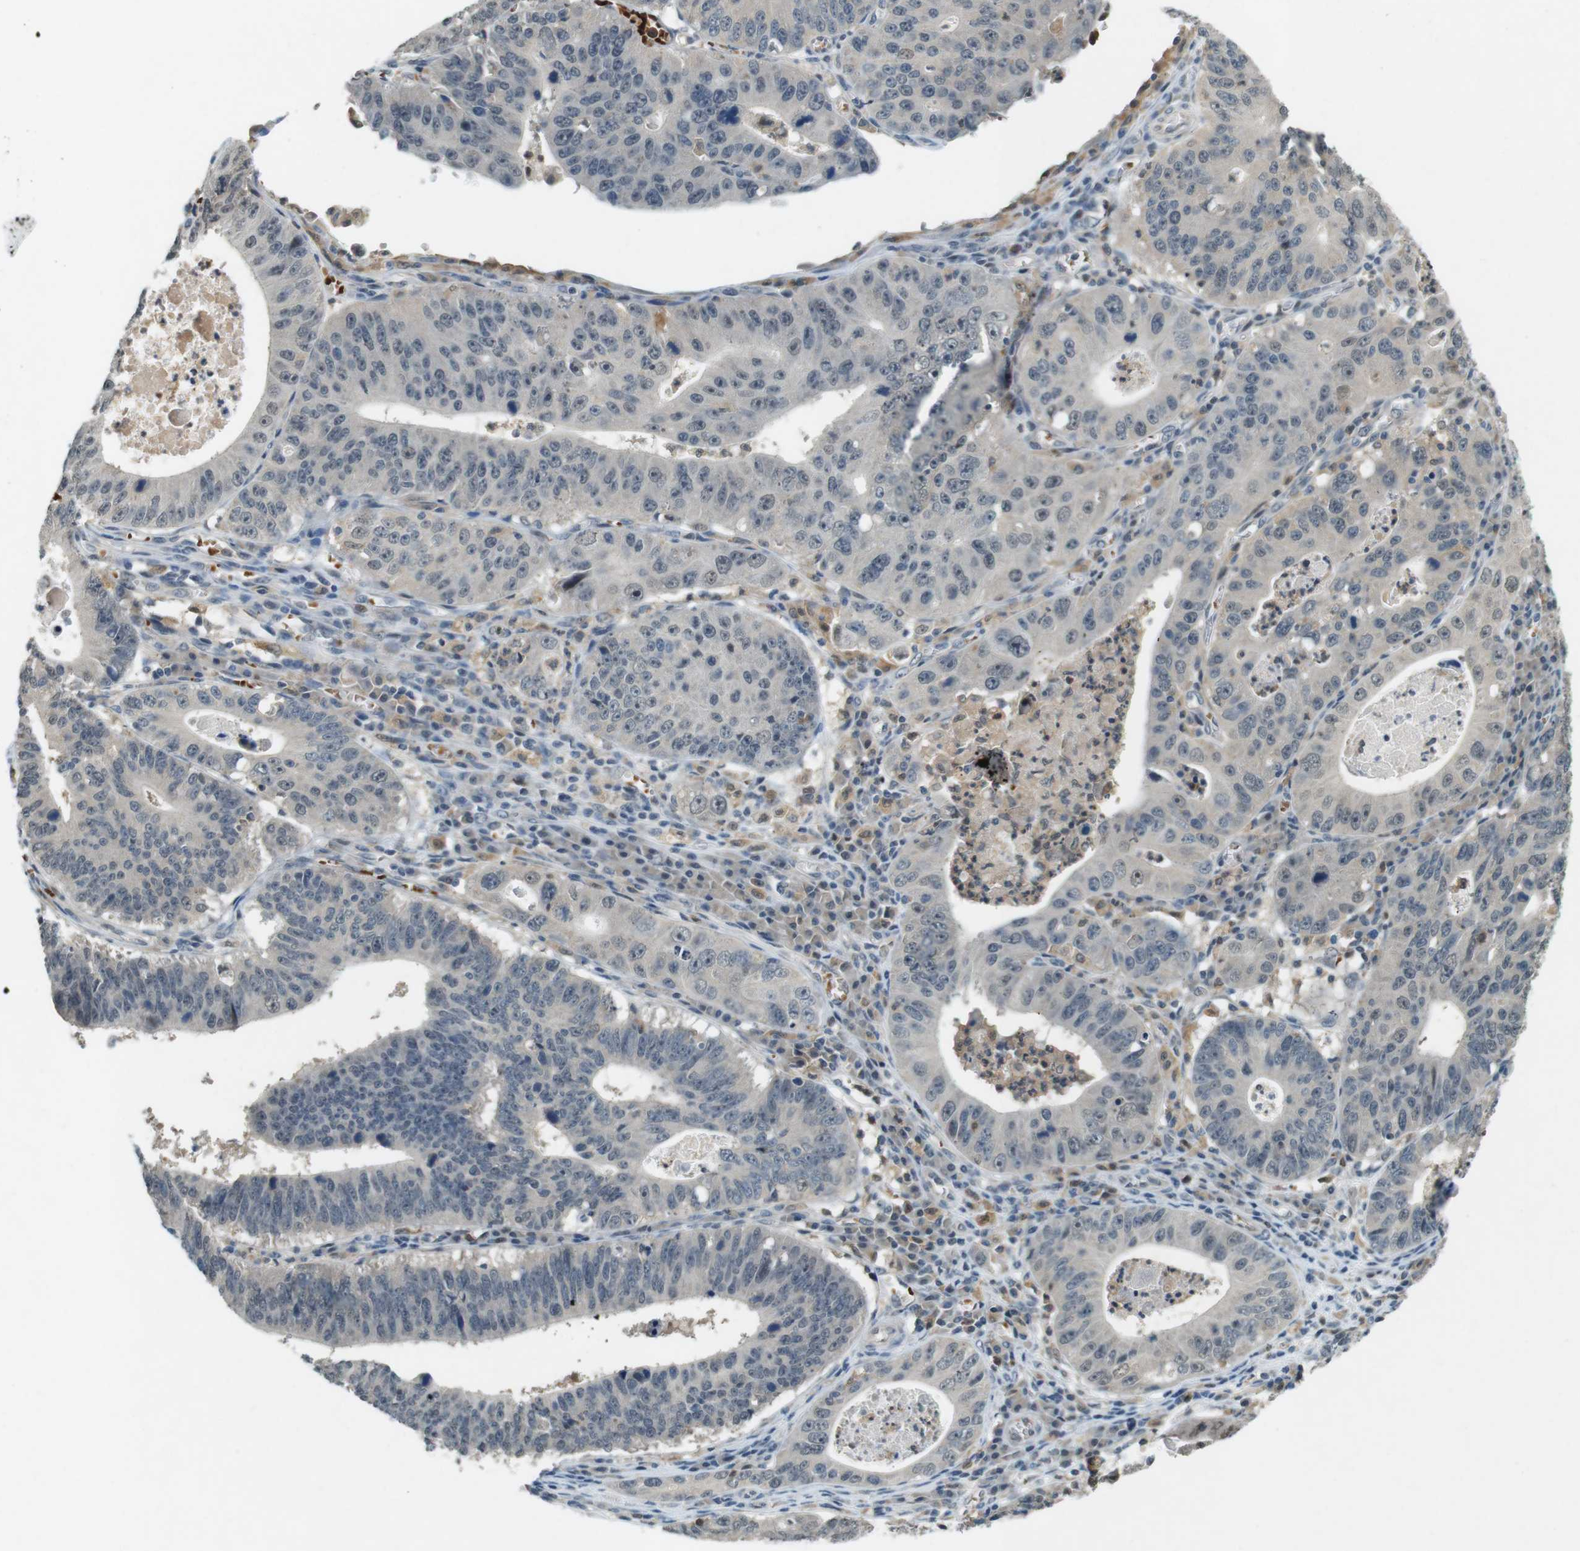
{"staining": {"intensity": "negative", "quantity": "none", "location": "none"}, "tissue": "stomach cancer", "cell_type": "Tumor cells", "image_type": "cancer", "snomed": [{"axis": "morphology", "description": "Adenocarcinoma, NOS"}, {"axis": "topography", "description": "Stomach"}], "caption": "Histopathology image shows no significant protein expression in tumor cells of stomach adenocarcinoma. Nuclei are stained in blue.", "gene": "CDK14", "patient": {"sex": "male", "age": 59}}